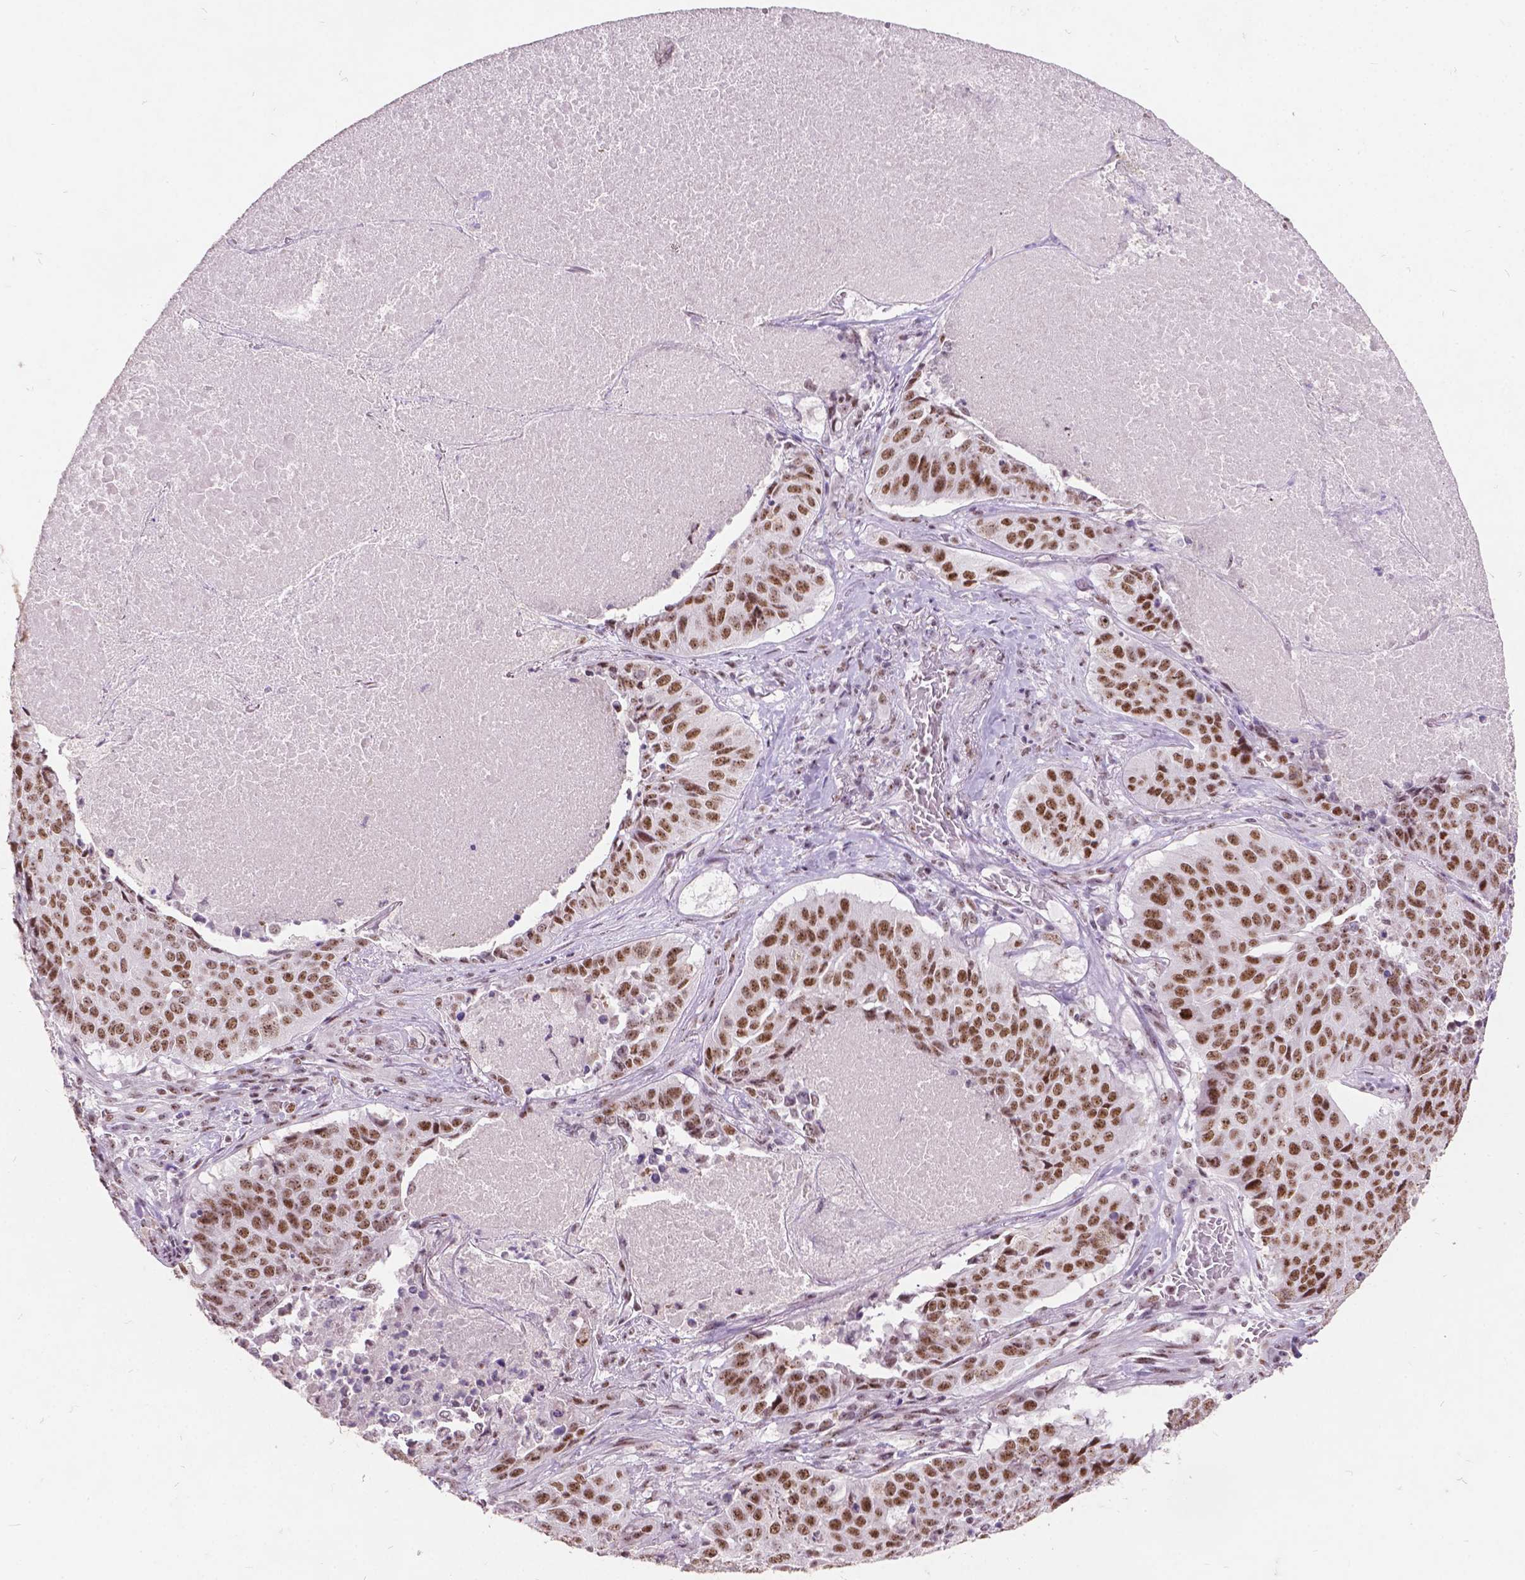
{"staining": {"intensity": "moderate", "quantity": ">75%", "location": "nuclear"}, "tissue": "lung cancer", "cell_type": "Tumor cells", "image_type": "cancer", "snomed": [{"axis": "morphology", "description": "Normal tissue, NOS"}, {"axis": "morphology", "description": "Squamous cell carcinoma, NOS"}, {"axis": "topography", "description": "Bronchus"}, {"axis": "topography", "description": "Lung"}], "caption": "Lung cancer tissue reveals moderate nuclear positivity in approximately >75% of tumor cells", "gene": "COIL", "patient": {"sex": "male", "age": 64}}